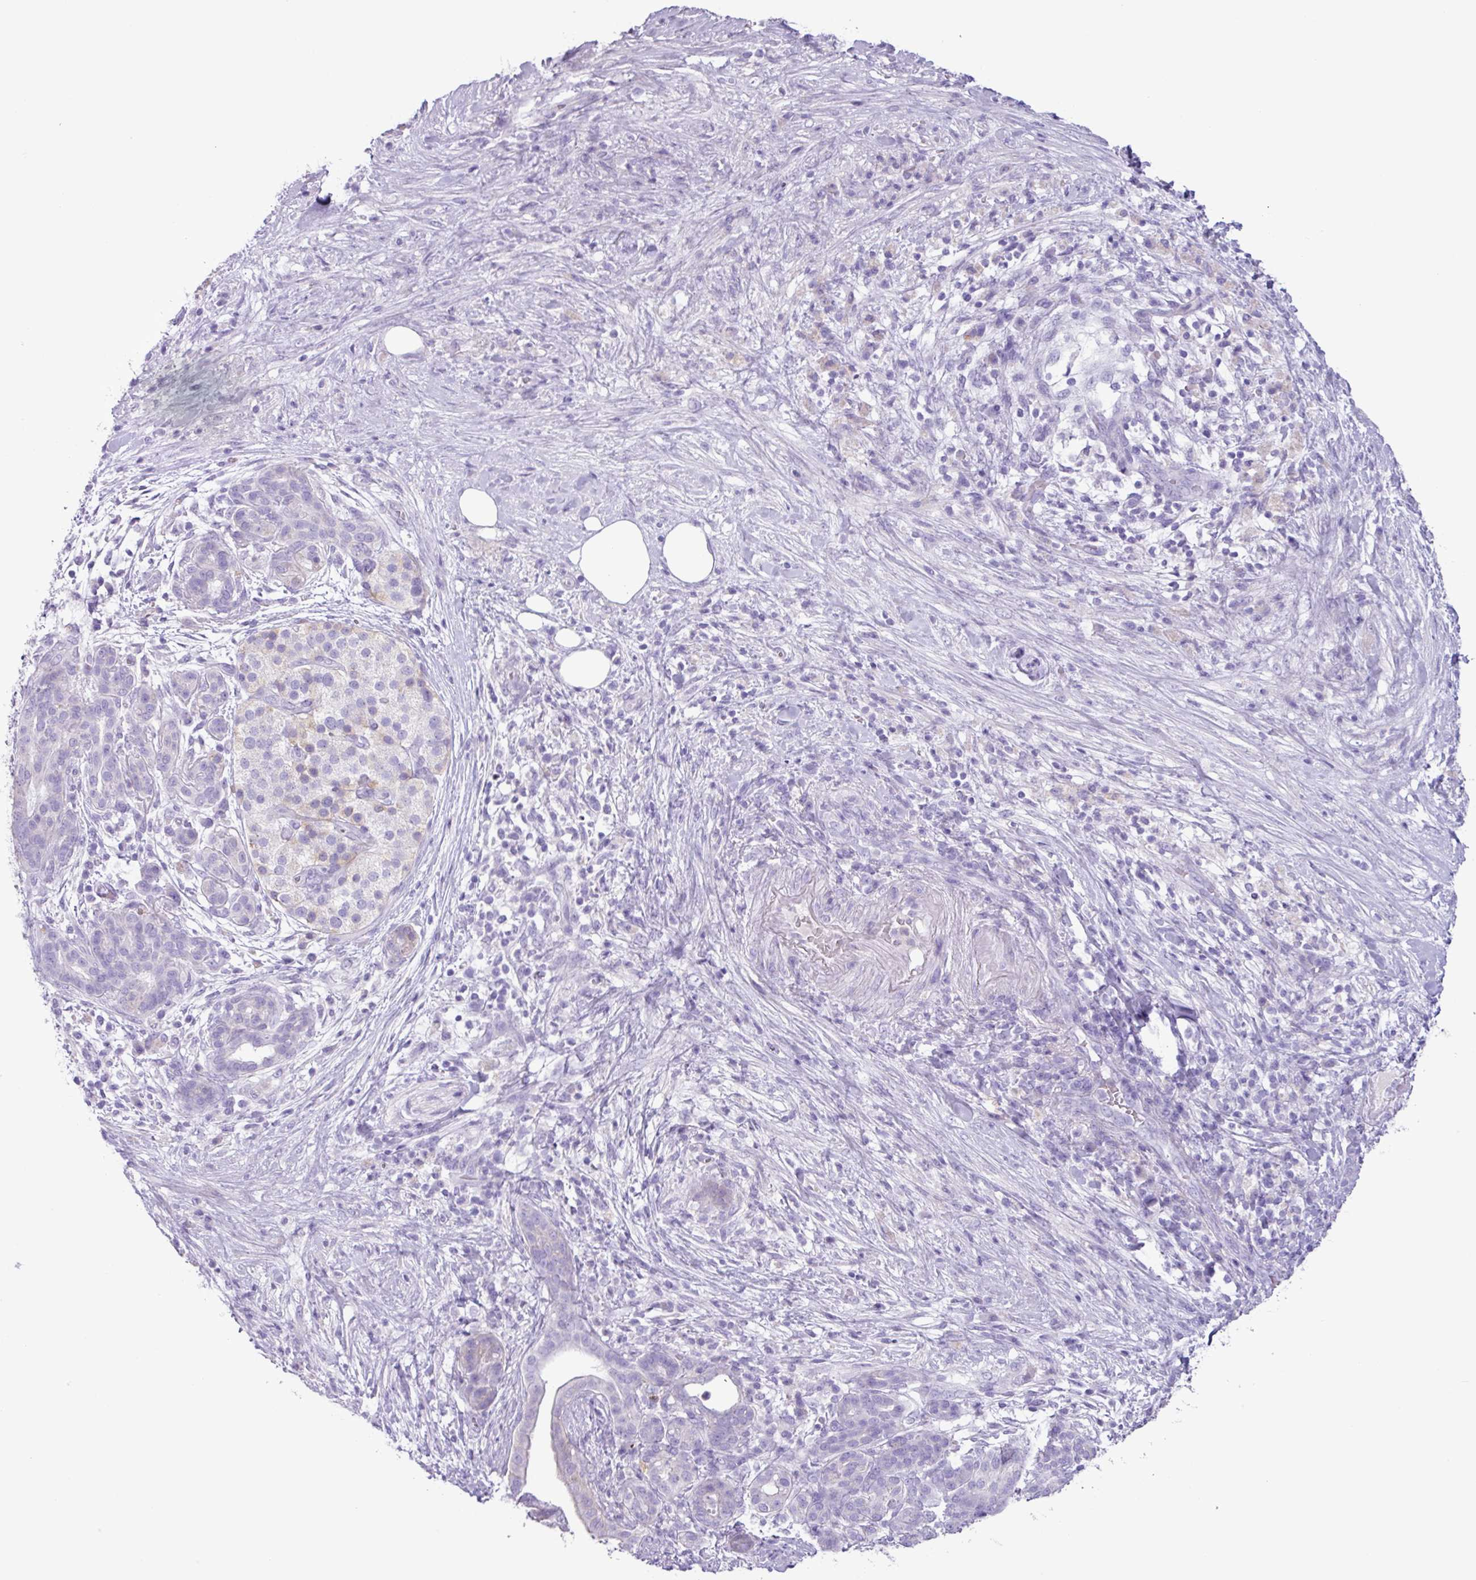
{"staining": {"intensity": "negative", "quantity": "none", "location": "none"}, "tissue": "pancreatic cancer", "cell_type": "Tumor cells", "image_type": "cancer", "snomed": [{"axis": "morphology", "description": "Adenocarcinoma, NOS"}, {"axis": "topography", "description": "Pancreas"}], "caption": "Human pancreatic cancer (adenocarcinoma) stained for a protein using immunohistochemistry (IHC) displays no expression in tumor cells.", "gene": "CYSTM1", "patient": {"sex": "male", "age": 44}}